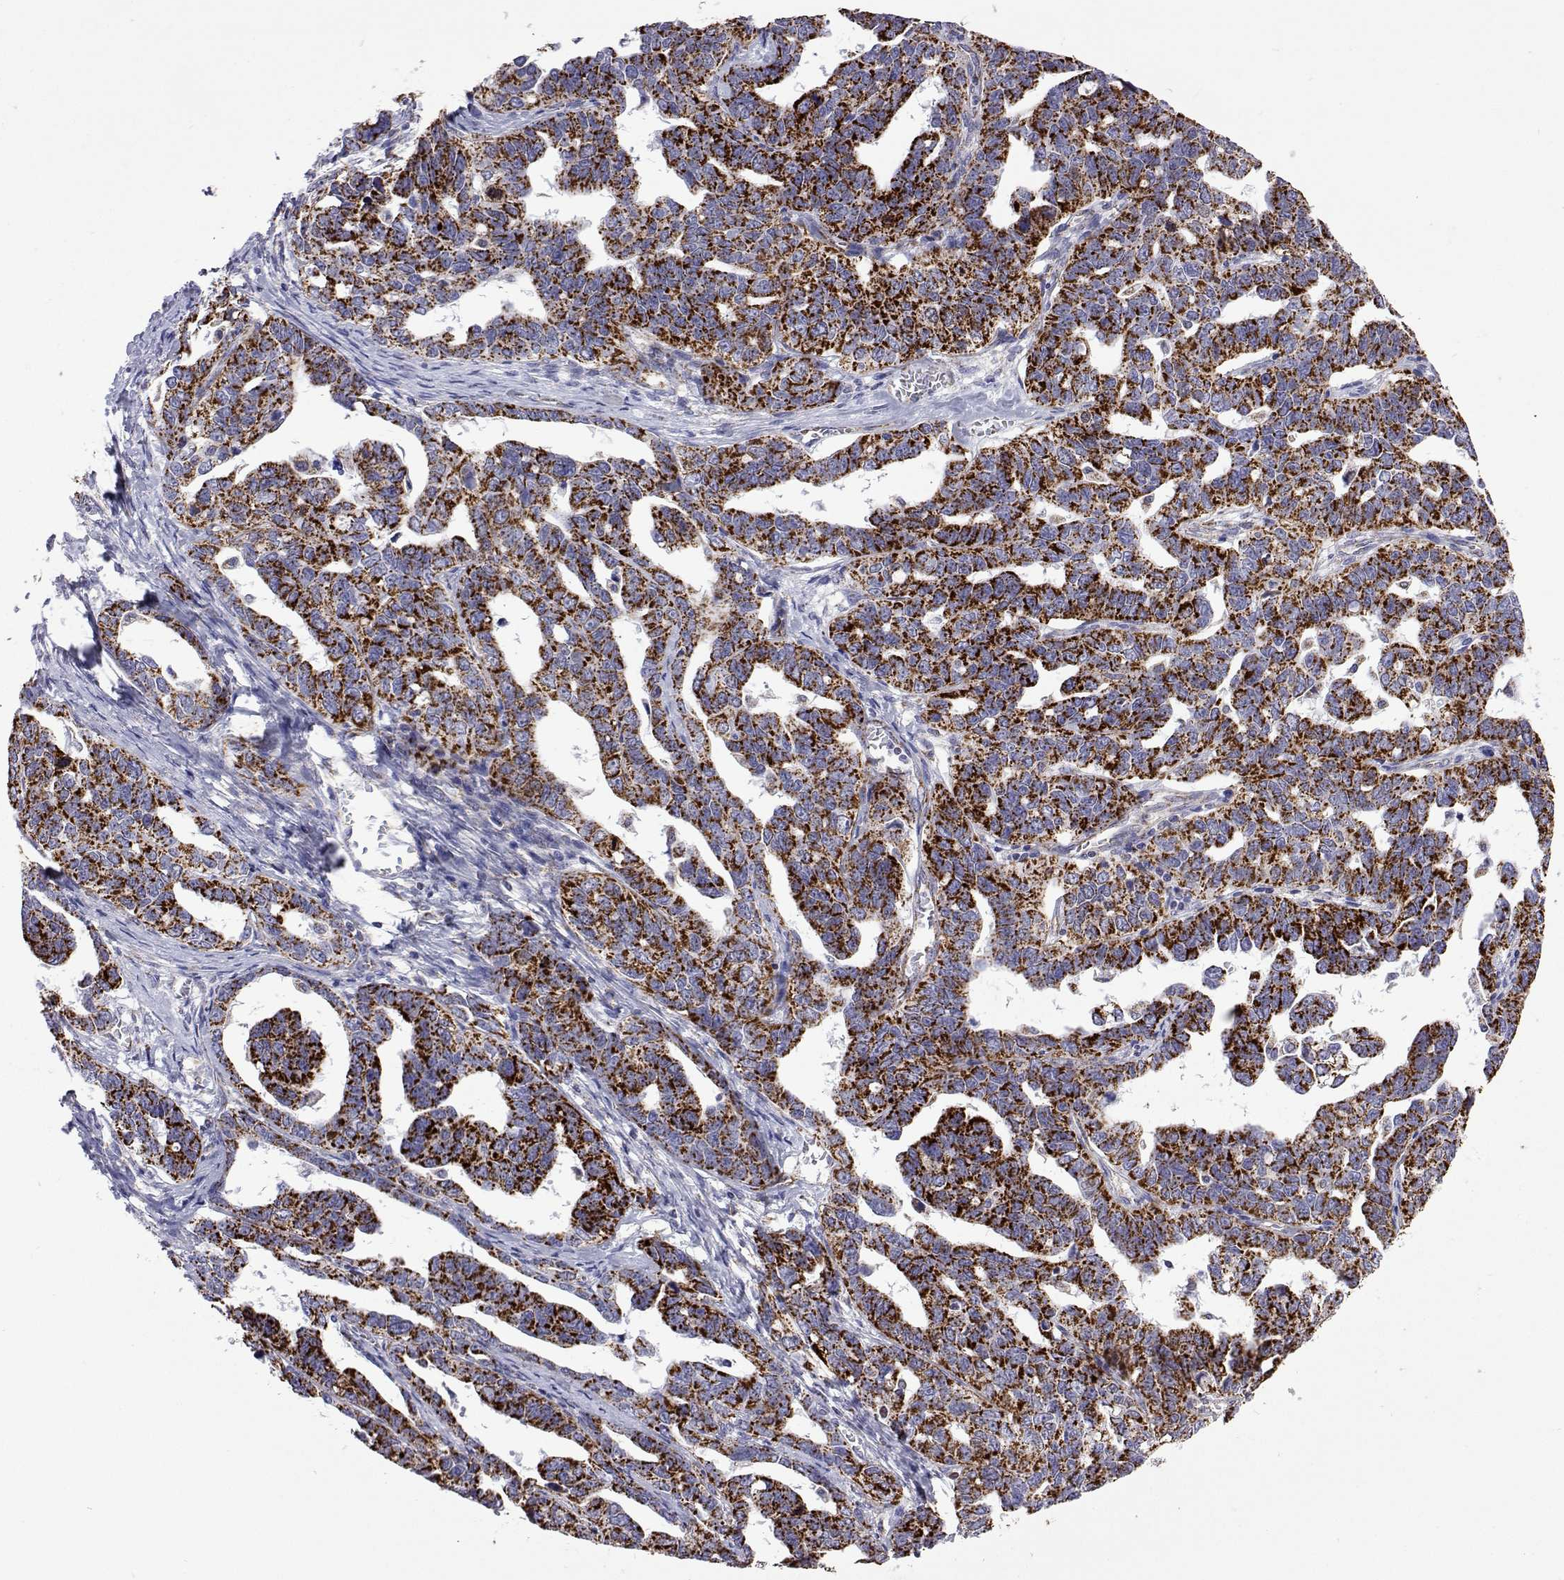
{"staining": {"intensity": "strong", "quantity": ">75%", "location": "cytoplasmic/membranous"}, "tissue": "ovarian cancer", "cell_type": "Tumor cells", "image_type": "cancer", "snomed": [{"axis": "morphology", "description": "Cystadenocarcinoma, serous, NOS"}, {"axis": "topography", "description": "Ovary"}], "caption": "A brown stain shows strong cytoplasmic/membranous staining of a protein in ovarian cancer tumor cells.", "gene": "MCCC2", "patient": {"sex": "female", "age": 69}}